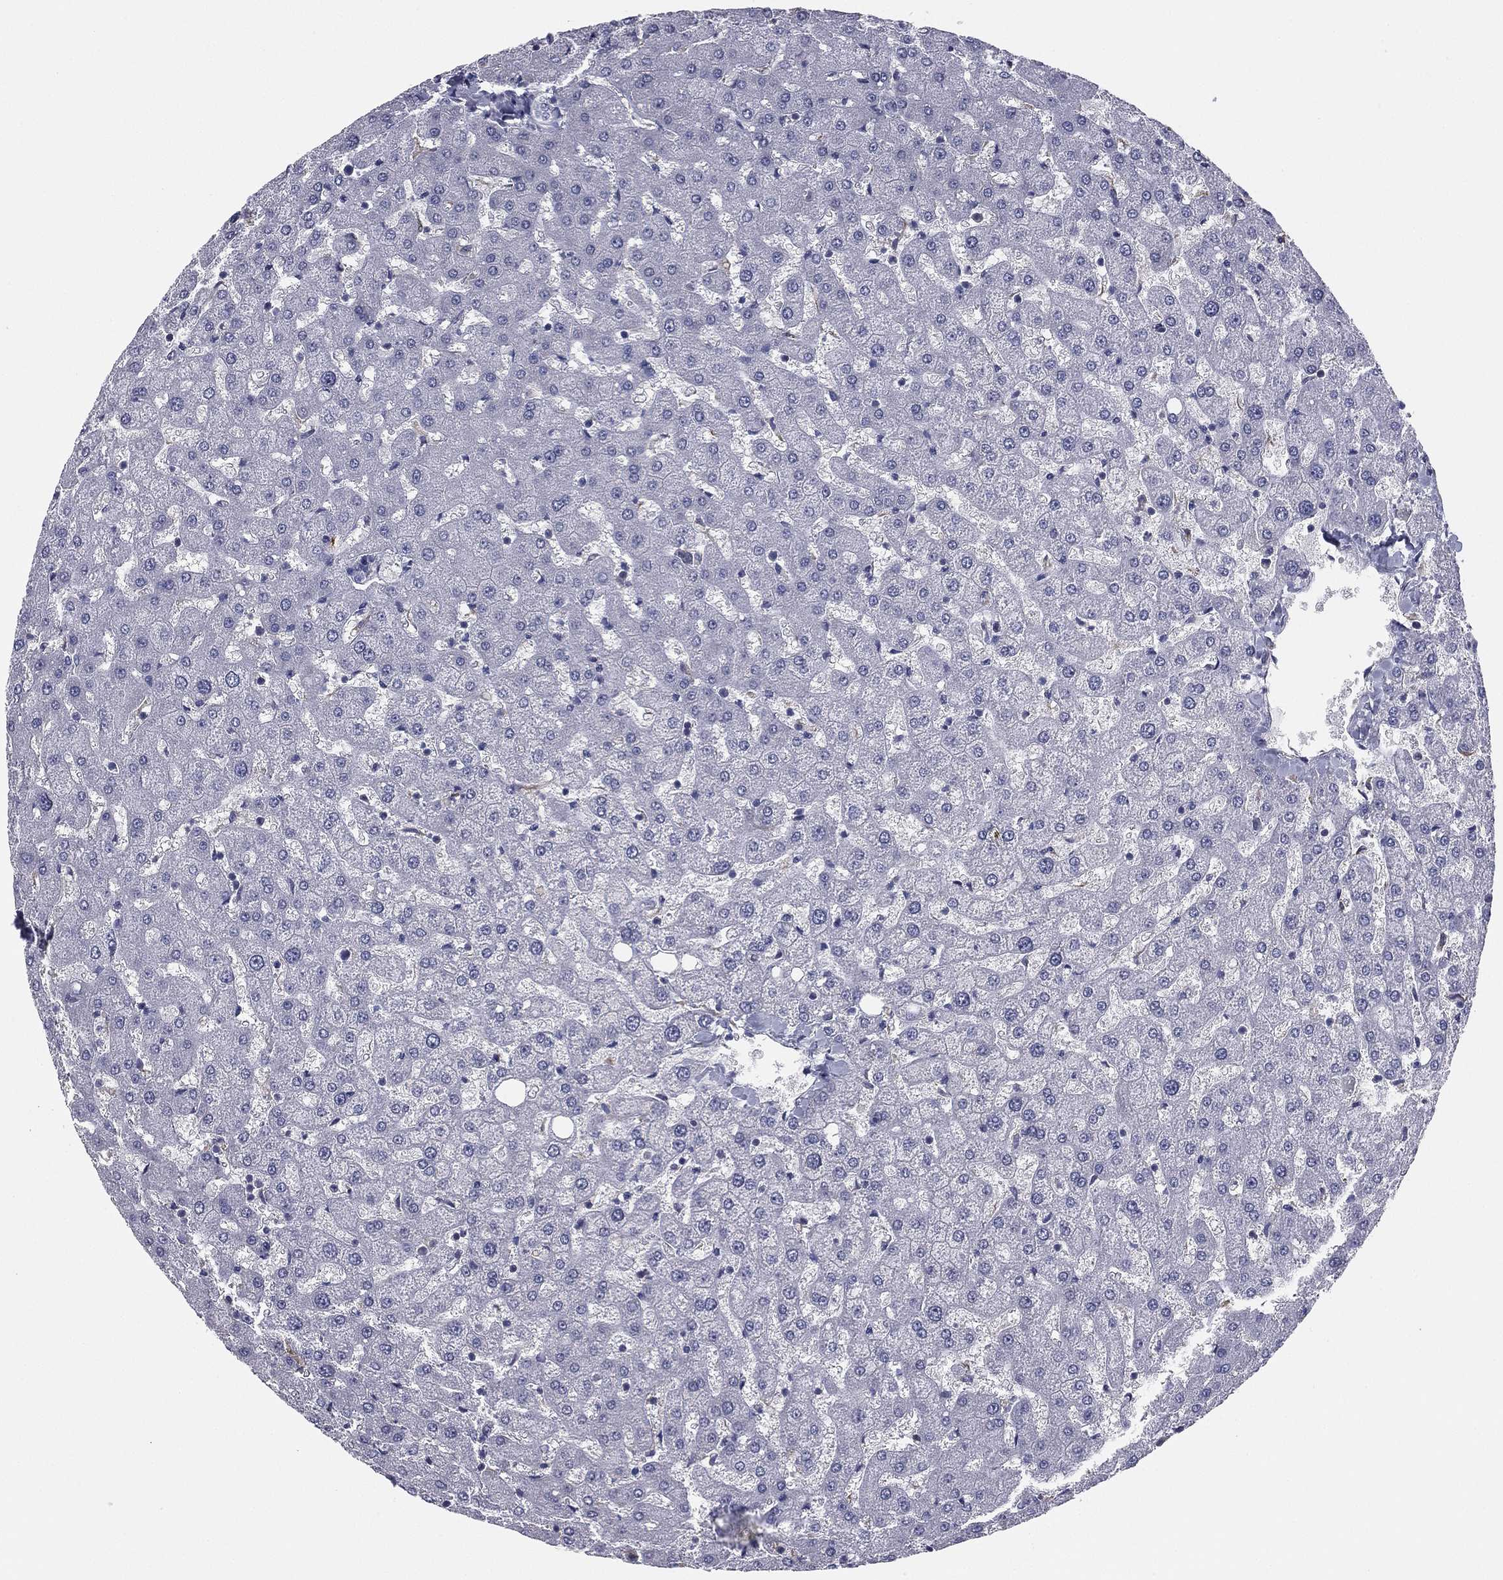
{"staining": {"intensity": "negative", "quantity": "none", "location": "none"}, "tissue": "liver", "cell_type": "Cholangiocytes", "image_type": "normal", "snomed": [{"axis": "morphology", "description": "Normal tissue, NOS"}, {"axis": "topography", "description": "Liver"}], "caption": "An IHC image of normal liver is shown. There is no staining in cholangiocytes of liver. (Stains: DAB (3,3'-diaminobenzidine) immunohistochemistry (IHC) with hematoxylin counter stain, Microscopy: brightfield microscopy at high magnification).", "gene": "SCUBE1", "patient": {"sex": "female", "age": 50}}